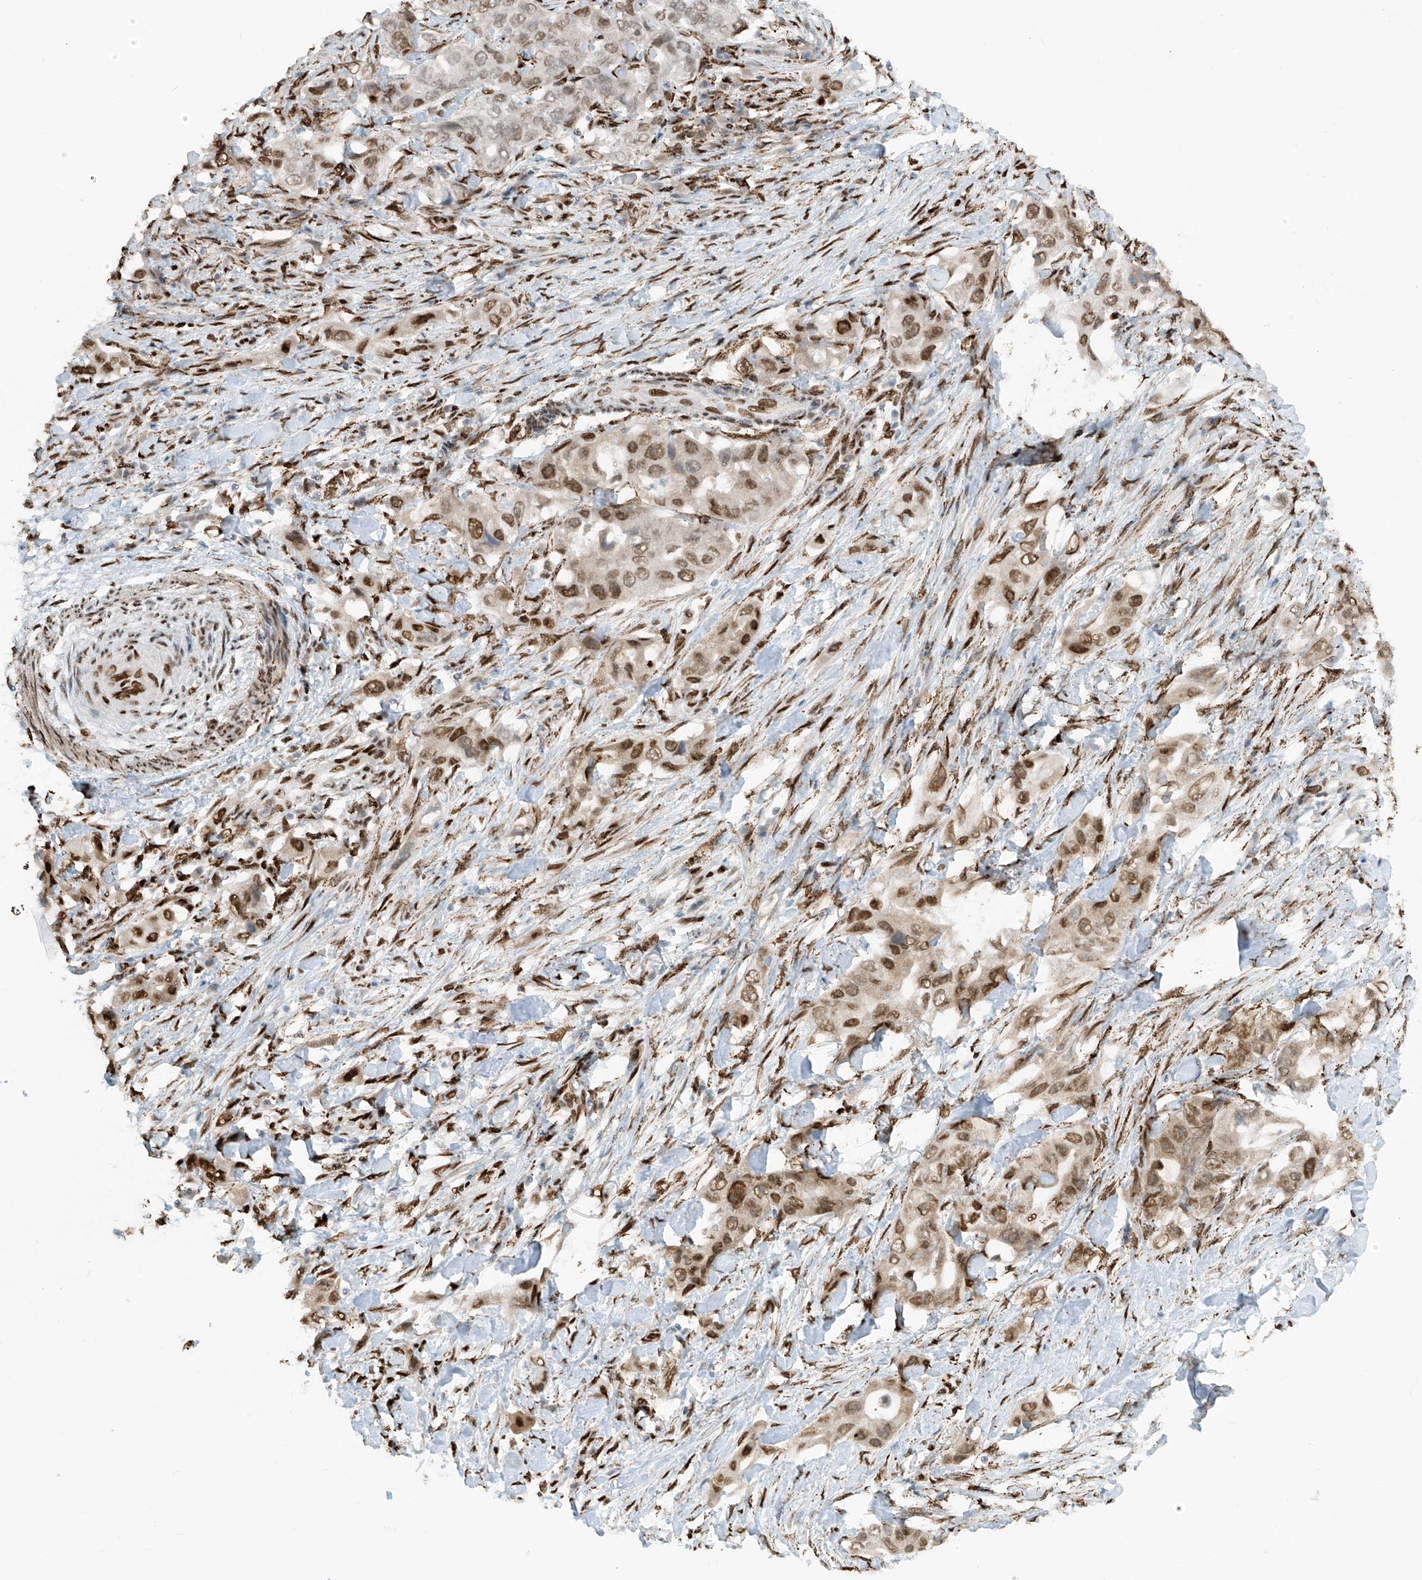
{"staining": {"intensity": "moderate", "quantity": ">75%", "location": "nuclear"}, "tissue": "lung cancer", "cell_type": "Tumor cells", "image_type": "cancer", "snomed": [{"axis": "morphology", "description": "Adenocarcinoma, NOS"}, {"axis": "topography", "description": "Lung"}], "caption": "Adenocarcinoma (lung) was stained to show a protein in brown. There is medium levels of moderate nuclear staining in approximately >75% of tumor cells.", "gene": "PM20D2", "patient": {"sex": "female", "age": 51}}